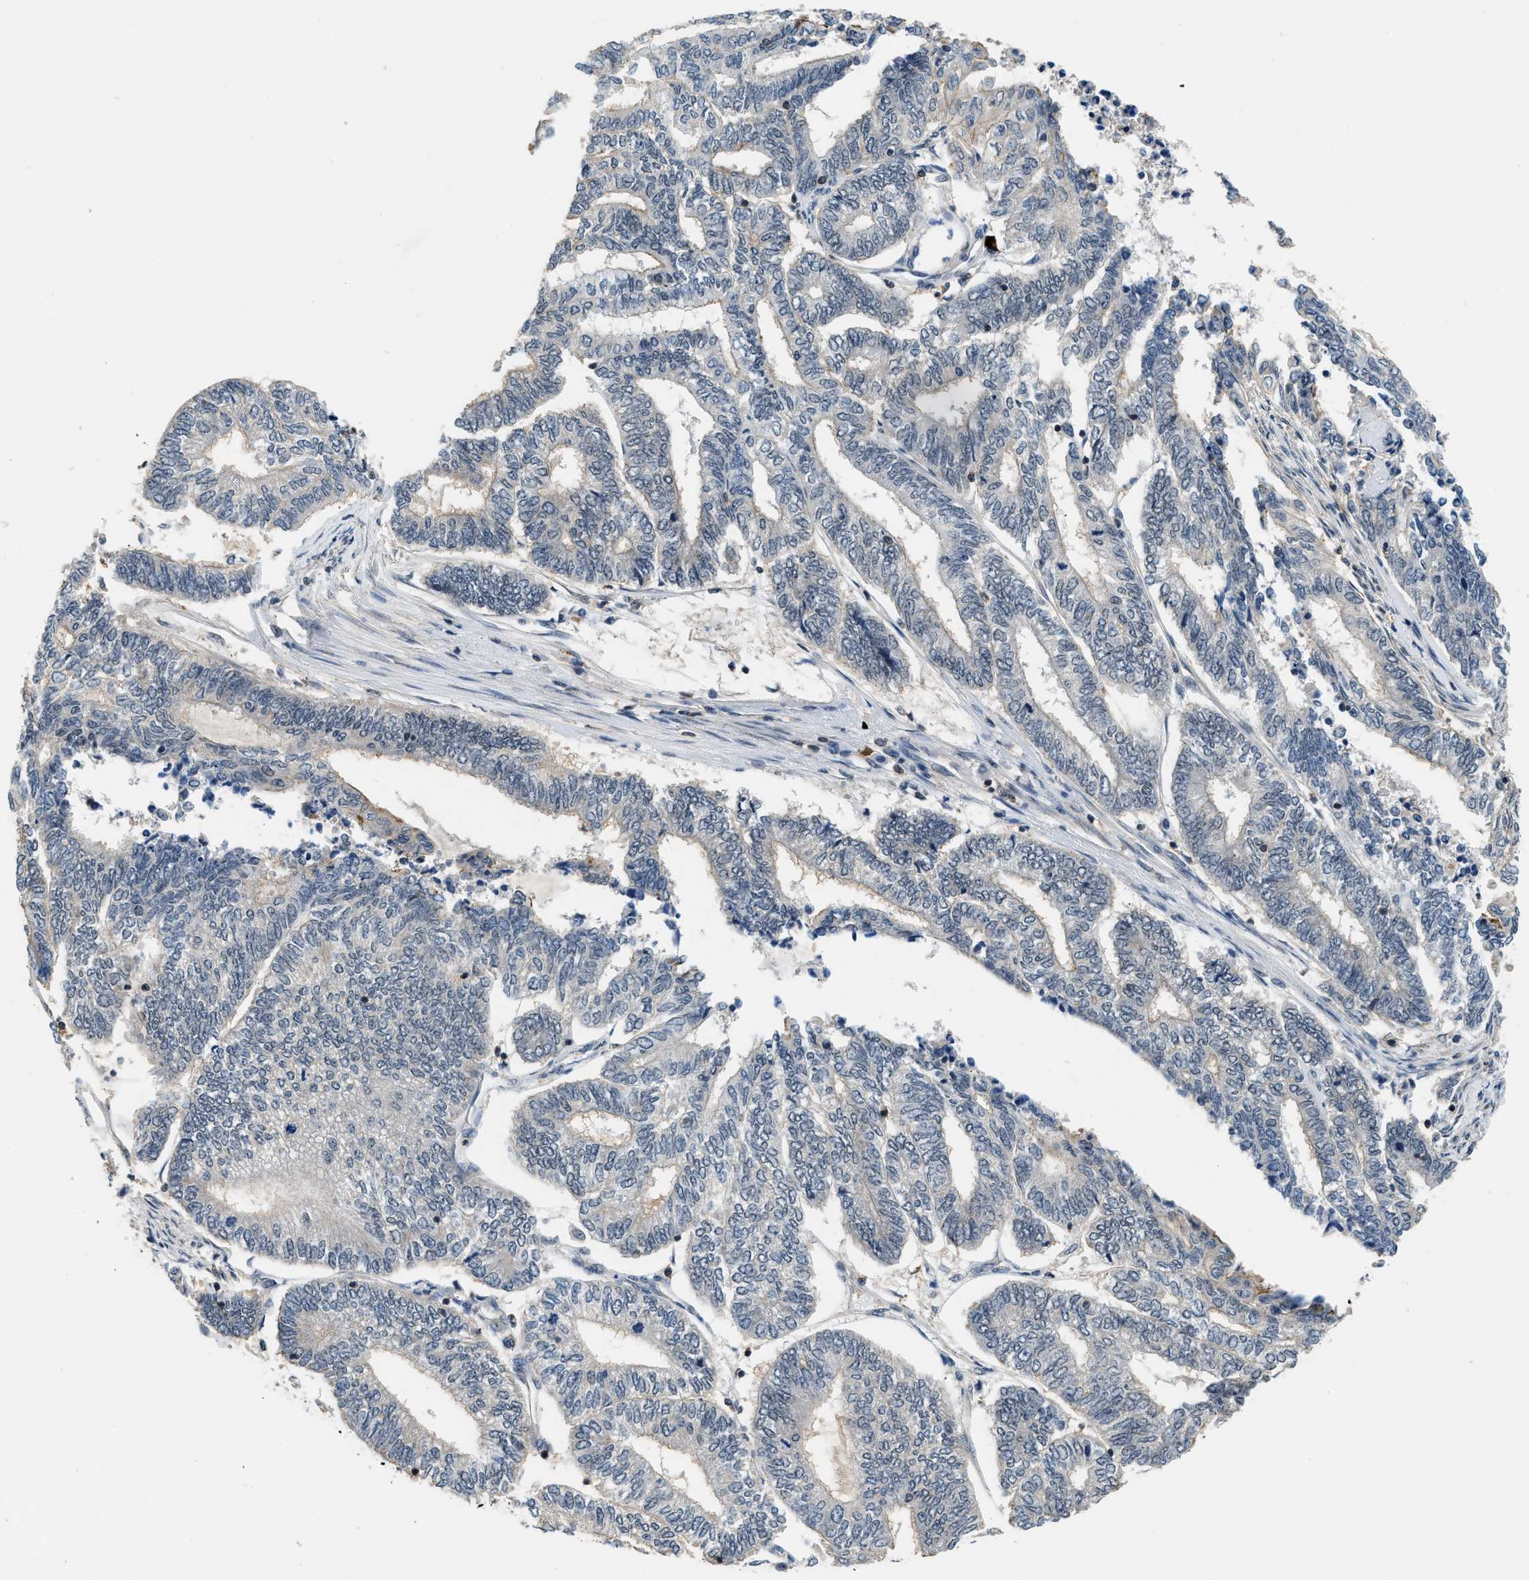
{"staining": {"intensity": "negative", "quantity": "none", "location": "none"}, "tissue": "endometrial cancer", "cell_type": "Tumor cells", "image_type": "cancer", "snomed": [{"axis": "morphology", "description": "Adenocarcinoma, NOS"}, {"axis": "topography", "description": "Uterus"}, {"axis": "topography", "description": "Endometrium"}], "caption": "This is an immunohistochemistry photomicrograph of human endometrial adenocarcinoma. There is no expression in tumor cells.", "gene": "MTMR1", "patient": {"sex": "female", "age": 70}}